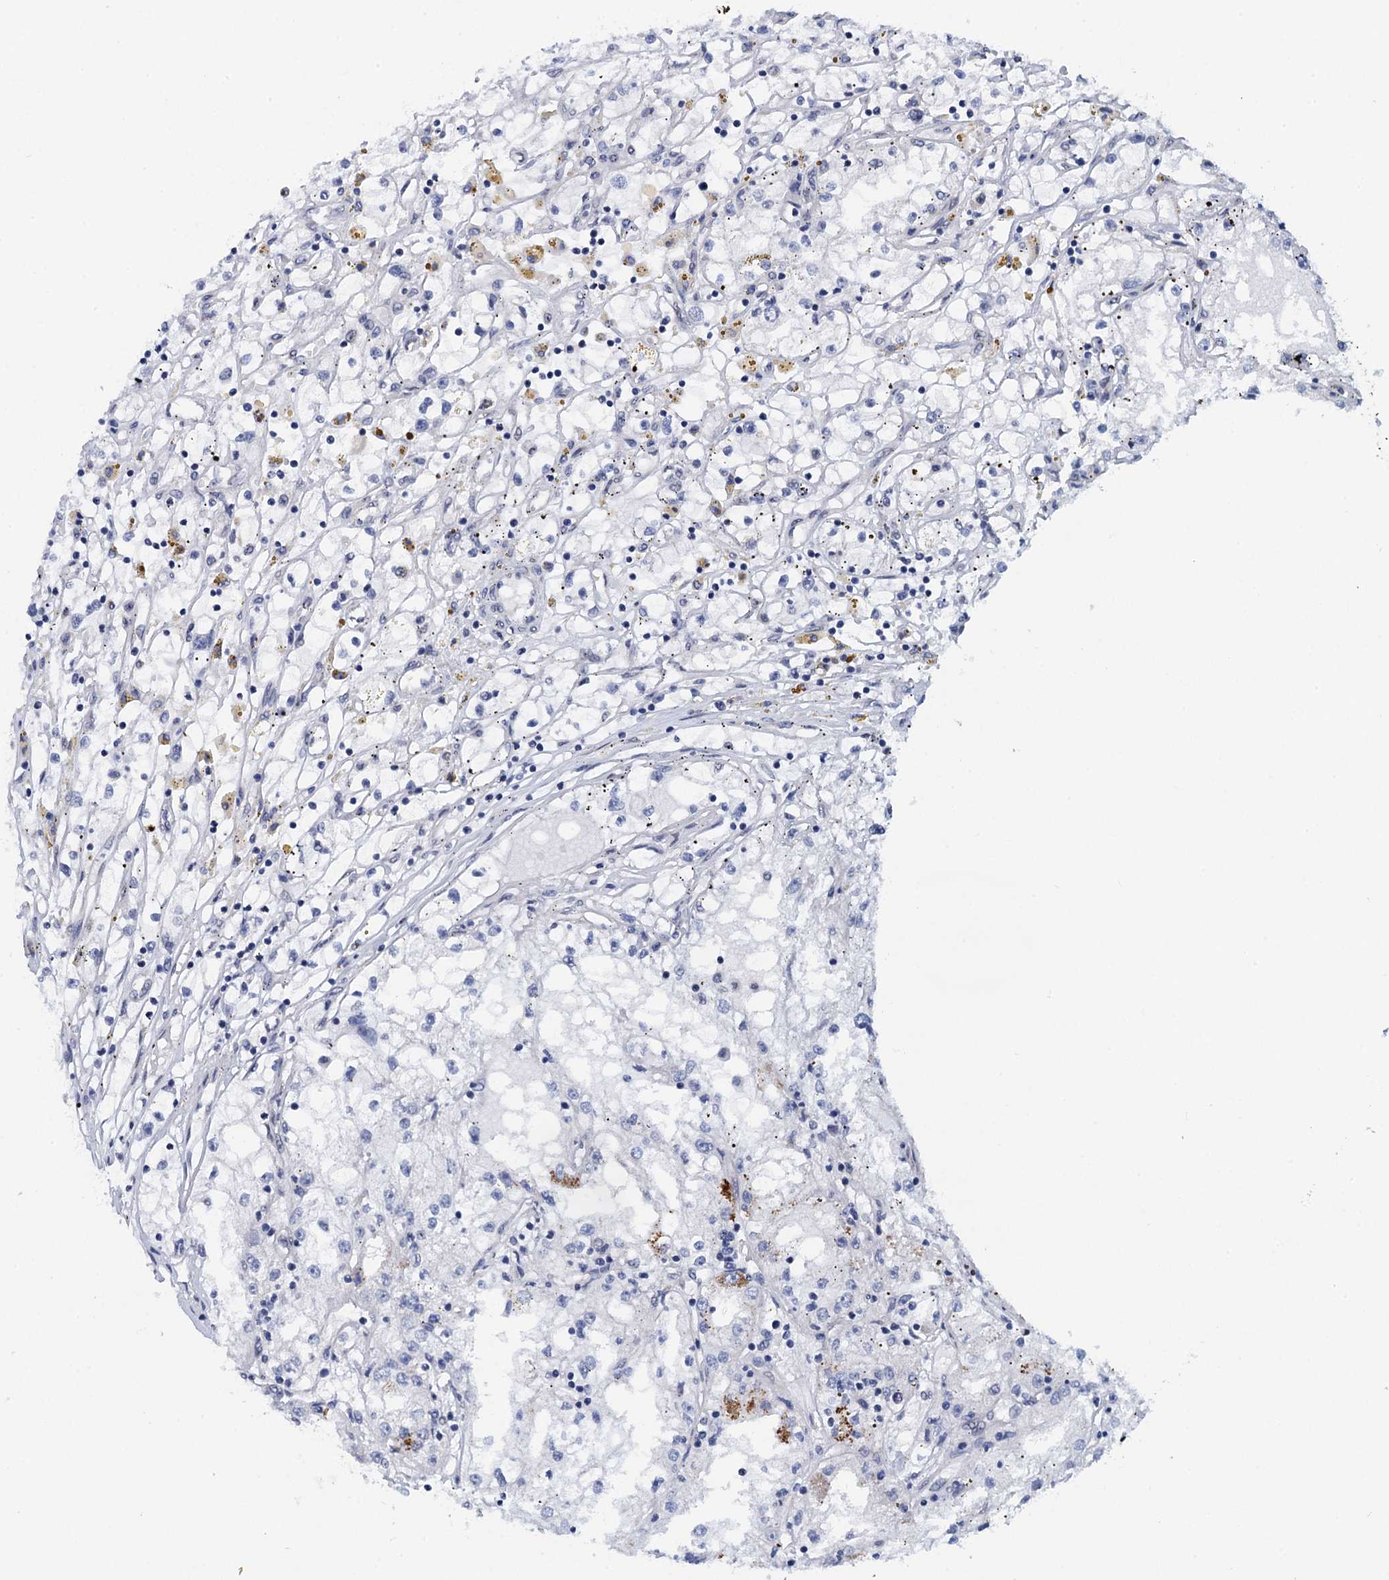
{"staining": {"intensity": "negative", "quantity": "none", "location": "none"}, "tissue": "renal cancer", "cell_type": "Tumor cells", "image_type": "cancer", "snomed": [{"axis": "morphology", "description": "Adenocarcinoma, NOS"}, {"axis": "topography", "description": "Kidney"}], "caption": "Tumor cells are negative for brown protein staining in renal adenocarcinoma.", "gene": "C16orf87", "patient": {"sex": "male", "age": 56}}